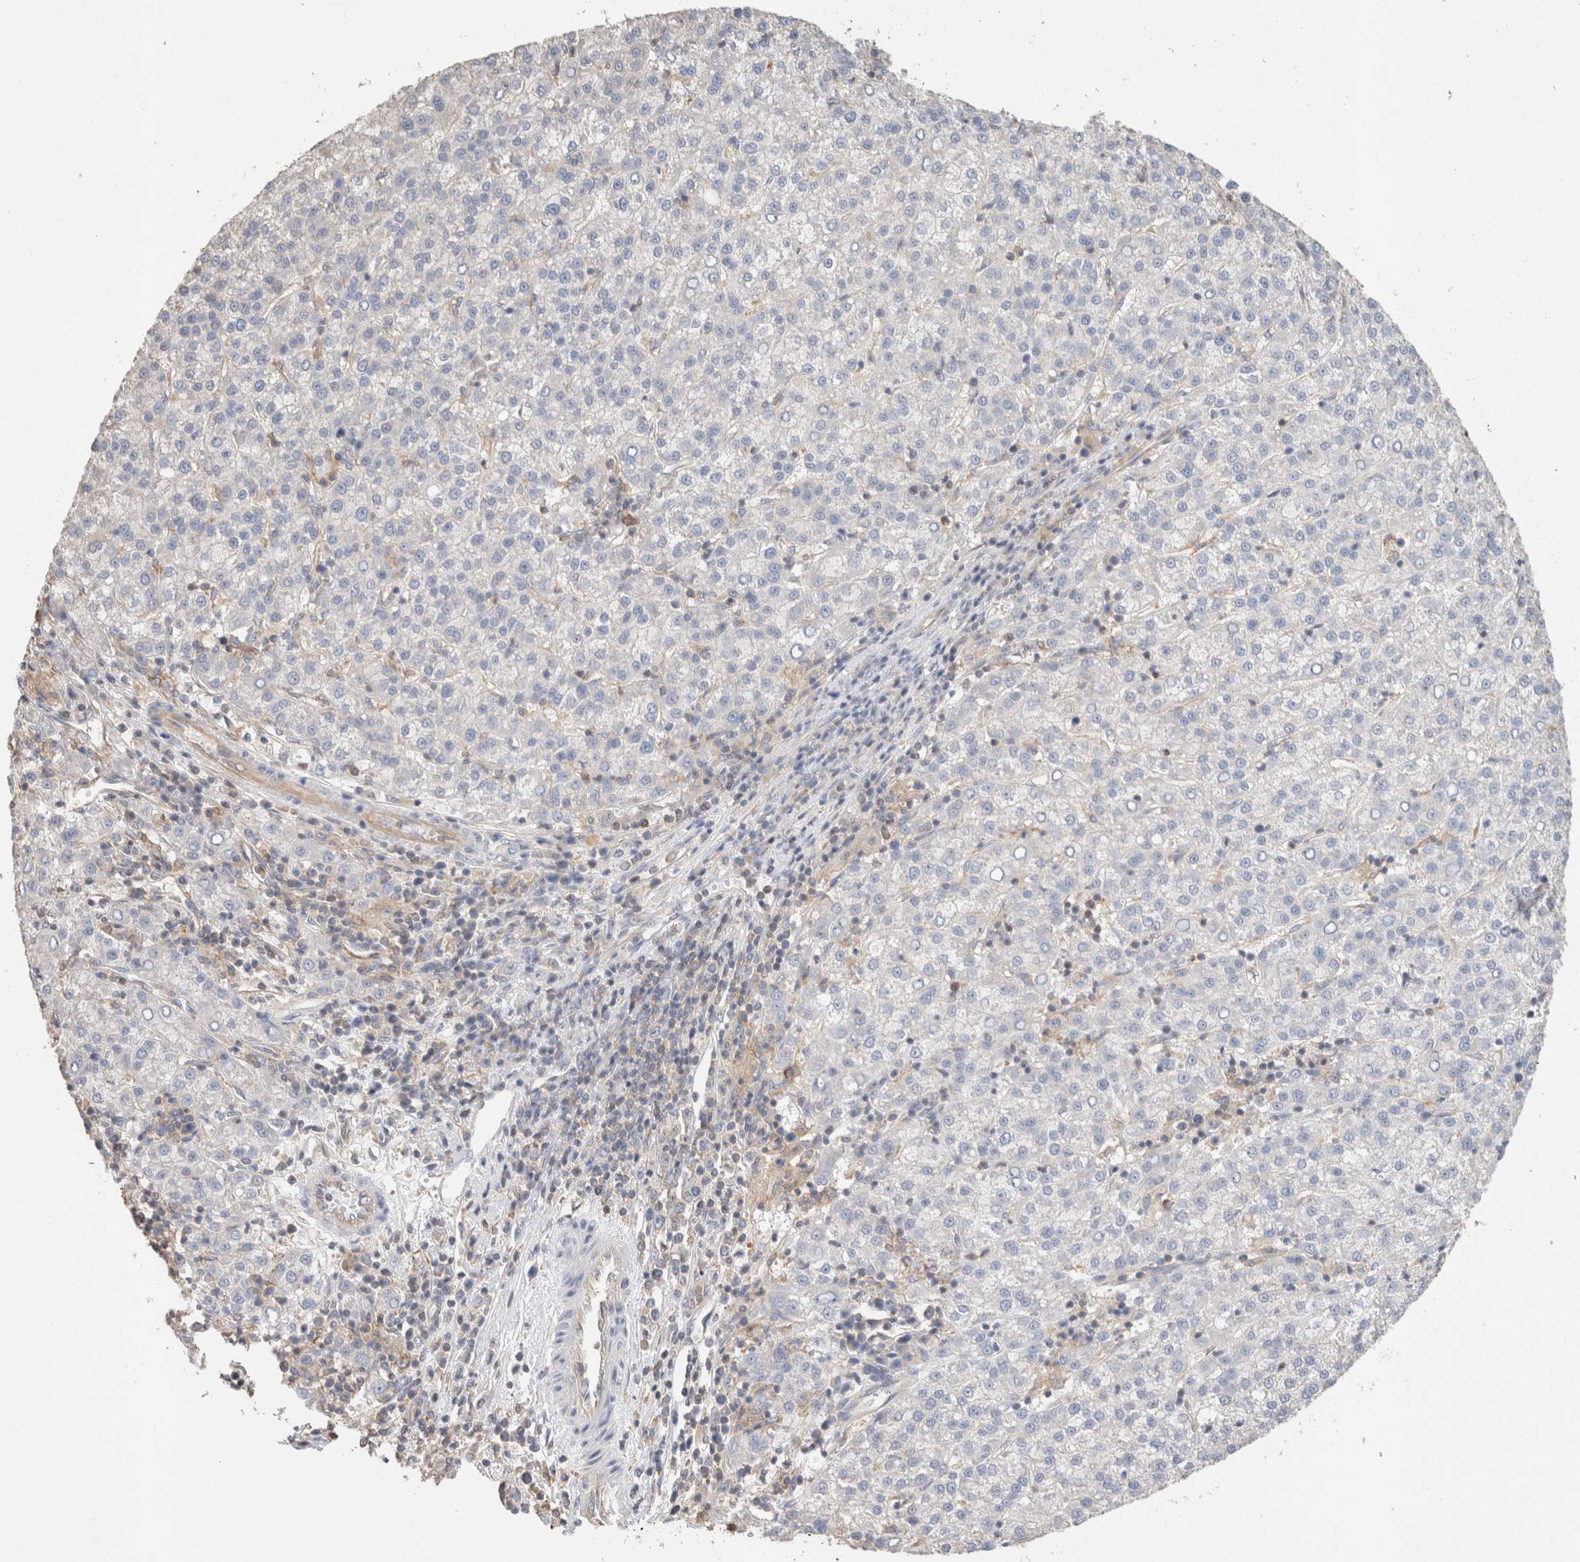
{"staining": {"intensity": "negative", "quantity": "none", "location": "none"}, "tissue": "liver cancer", "cell_type": "Tumor cells", "image_type": "cancer", "snomed": [{"axis": "morphology", "description": "Carcinoma, Hepatocellular, NOS"}, {"axis": "topography", "description": "Liver"}], "caption": "Protein analysis of hepatocellular carcinoma (liver) demonstrates no significant staining in tumor cells.", "gene": "CFAP418", "patient": {"sex": "female", "age": 58}}